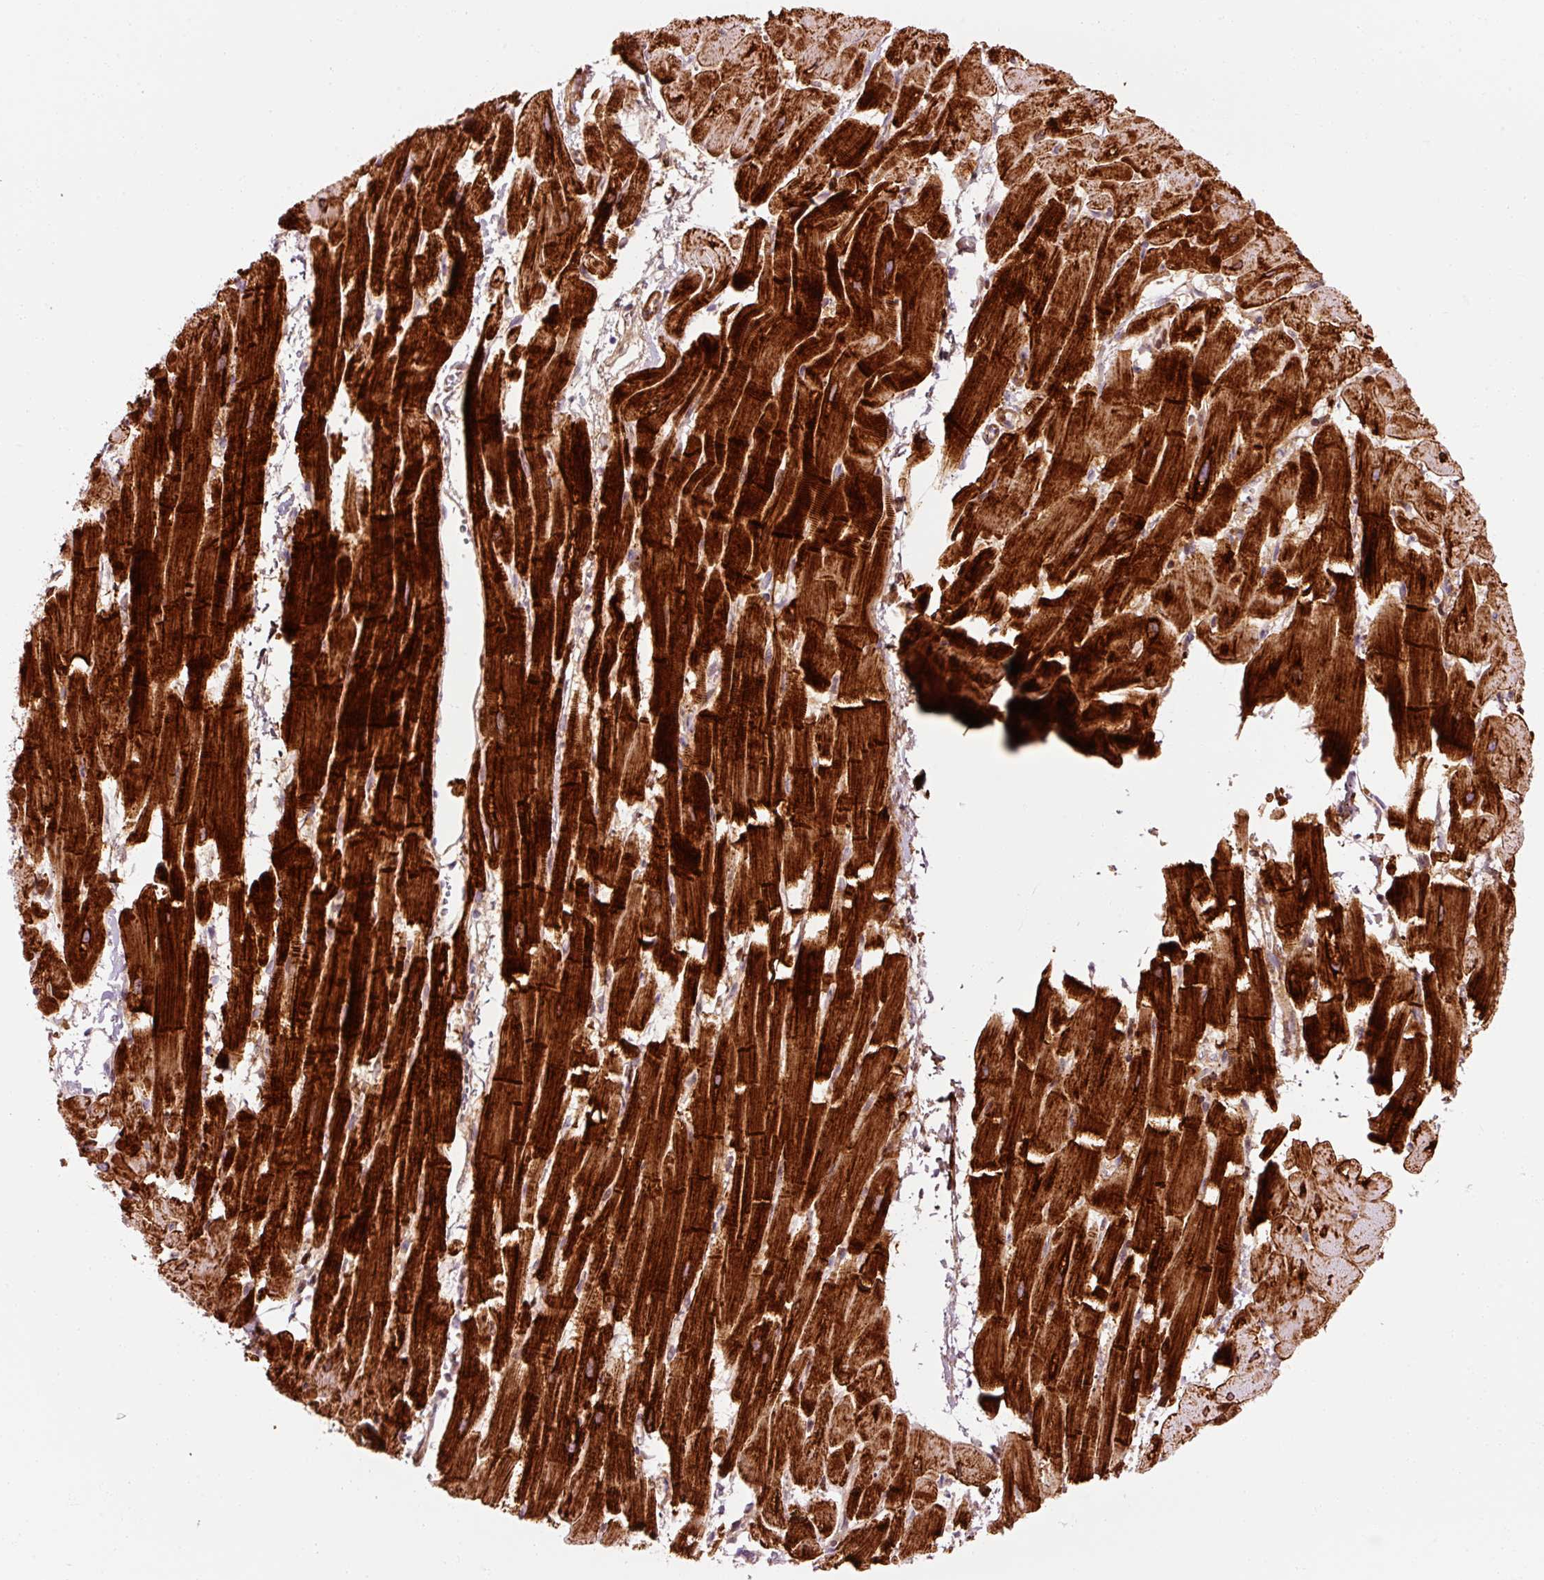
{"staining": {"intensity": "strong", "quantity": ">75%", "location": "cytoplasmic/membranous"}, "tissue": "heart muscle", "cell_type": "Cardiomyocytes", "image_type": "normal", "snomed": [{"axis": "morphology", "description": "Normal tissue, NOS"}, {"axis": "topography", "description": "Heart"}], "caption": "Protein analysis of benign heart muscle shows strong cytoplasmic/membranous staining in about >75% of cardiomyocytes. (DAB (3,3'-diaminobenzidine) IHC with brightfield microscopy, high magnification).", "gene": "ANKRD20A1", "patient": {"sex": "male", "age": 37}}